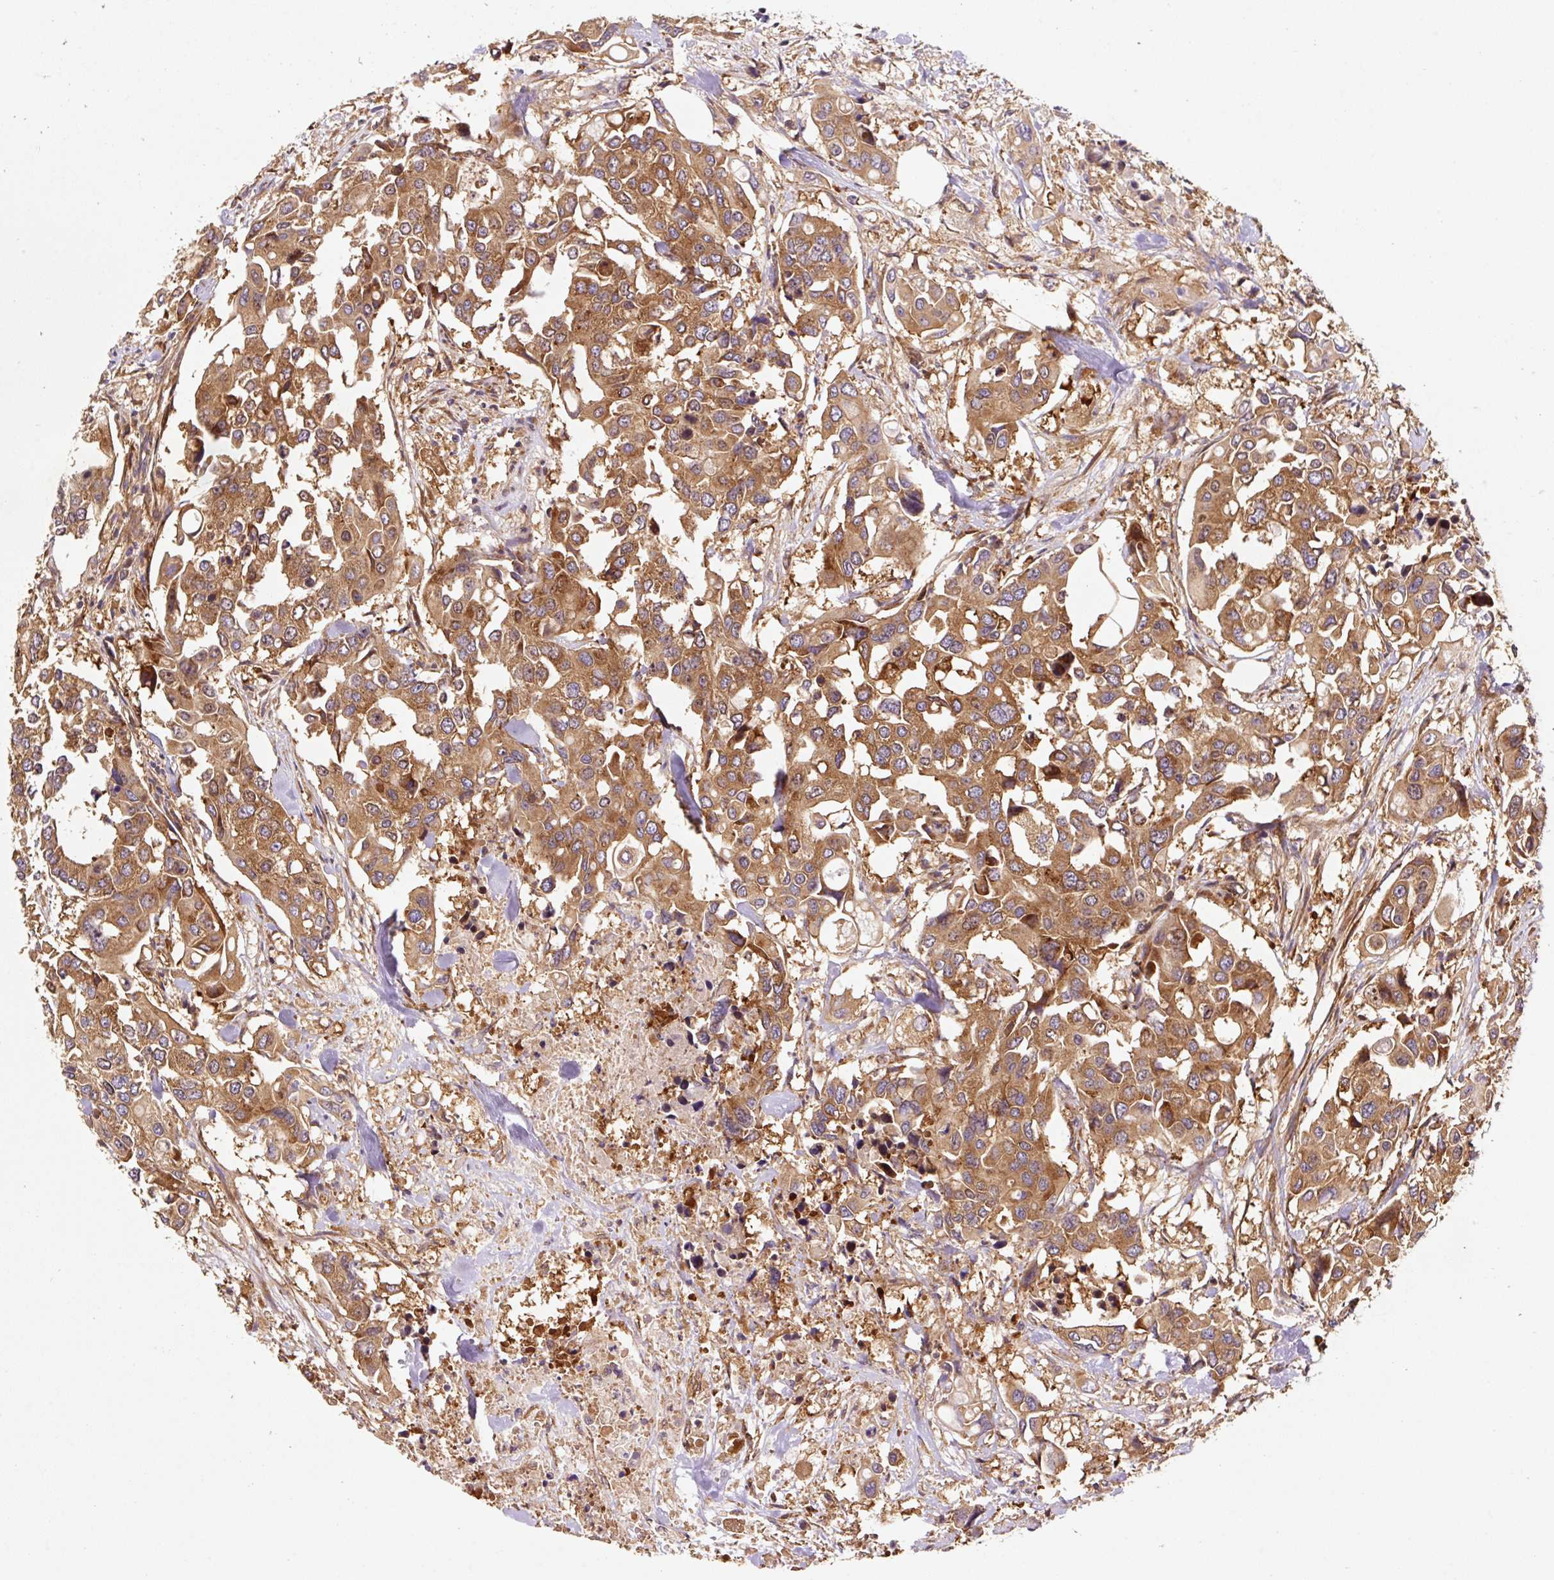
{"staining": {"intensity": "moderate", "quantity": ">75%", "location": "cytoplasmic/membranous"}, "tissue": "colorectal cancer", "cell_type": "Tumor cells", "image_type": "cancer", "snomed": [{"axis": "morphology", "description": "Adenocarcinoma, NOS"}, {"axis": "topography", "description": "Colon"}], "caption": "The histopathology image displays staining of colorectal adenocarcinoma, revealing moderate cytoplasmic/membranous protein staining (brown color) within tumor cells. The protein of interest is shown in brown color, while the nuclei are stained blue.", "gene": "EIF2S2", "patient": {"sex": "male", "age": 77}}